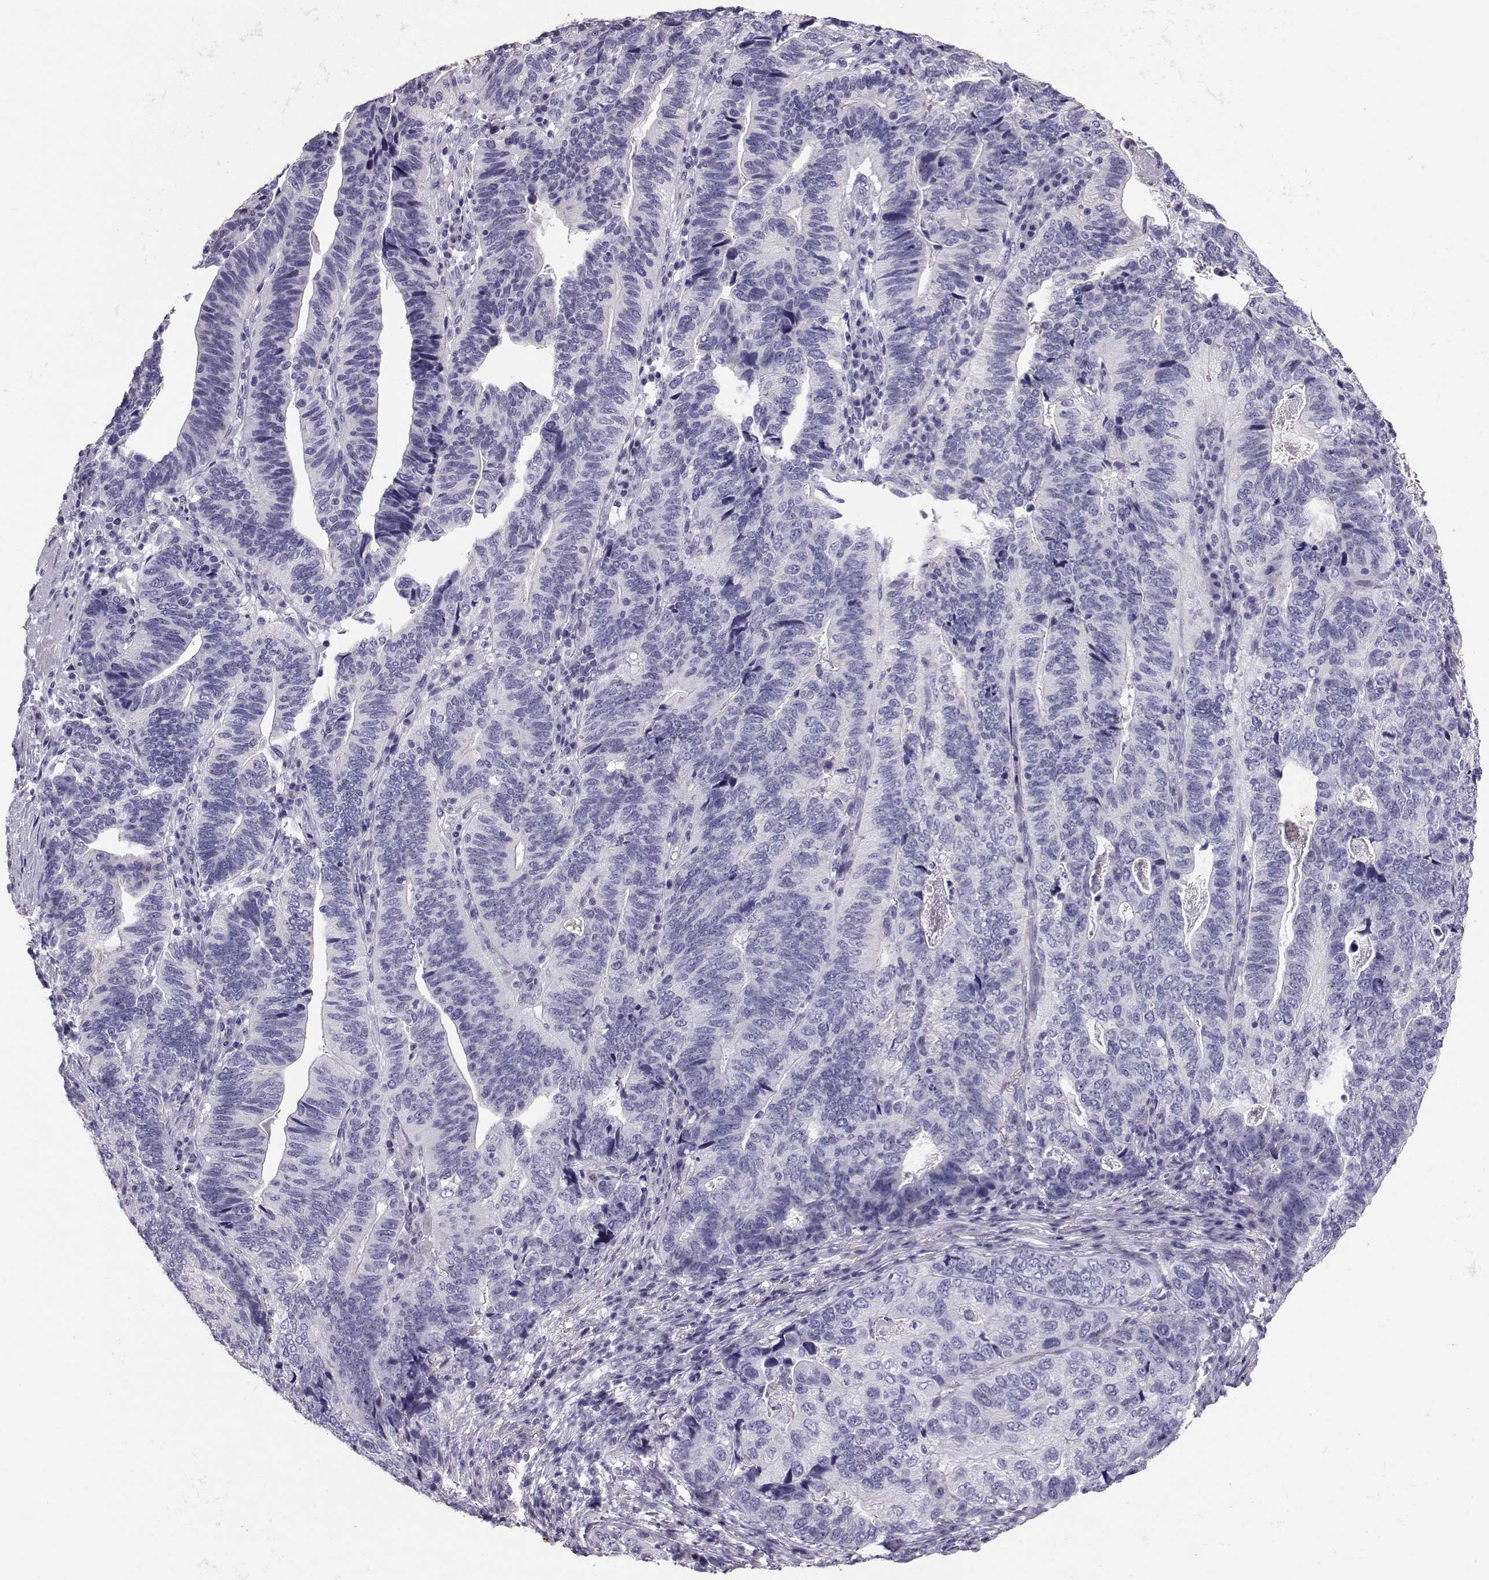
{"staining": {"intensity": "negative", "quantity": "none", "location": "none"}, "tissue": "stomach cancer", "cell_type": "Tumor cells", "image_type": "cancer", "snomed": [{"axis": "morphology", "description": "Adenocarcinoma, NOS"}, {"axis": "topography", "description": "Stomach, upper"}], "caption": "The IHC photomicrograph has no significant expression in tumor cells of adenocarcinoma (stomach) tissue. (DAB (3,3'-diaminobenzidine) IHC with hematoxylin counter stain).", "gene": "RD3", "patient": {"sex": "female", "age": 67}}